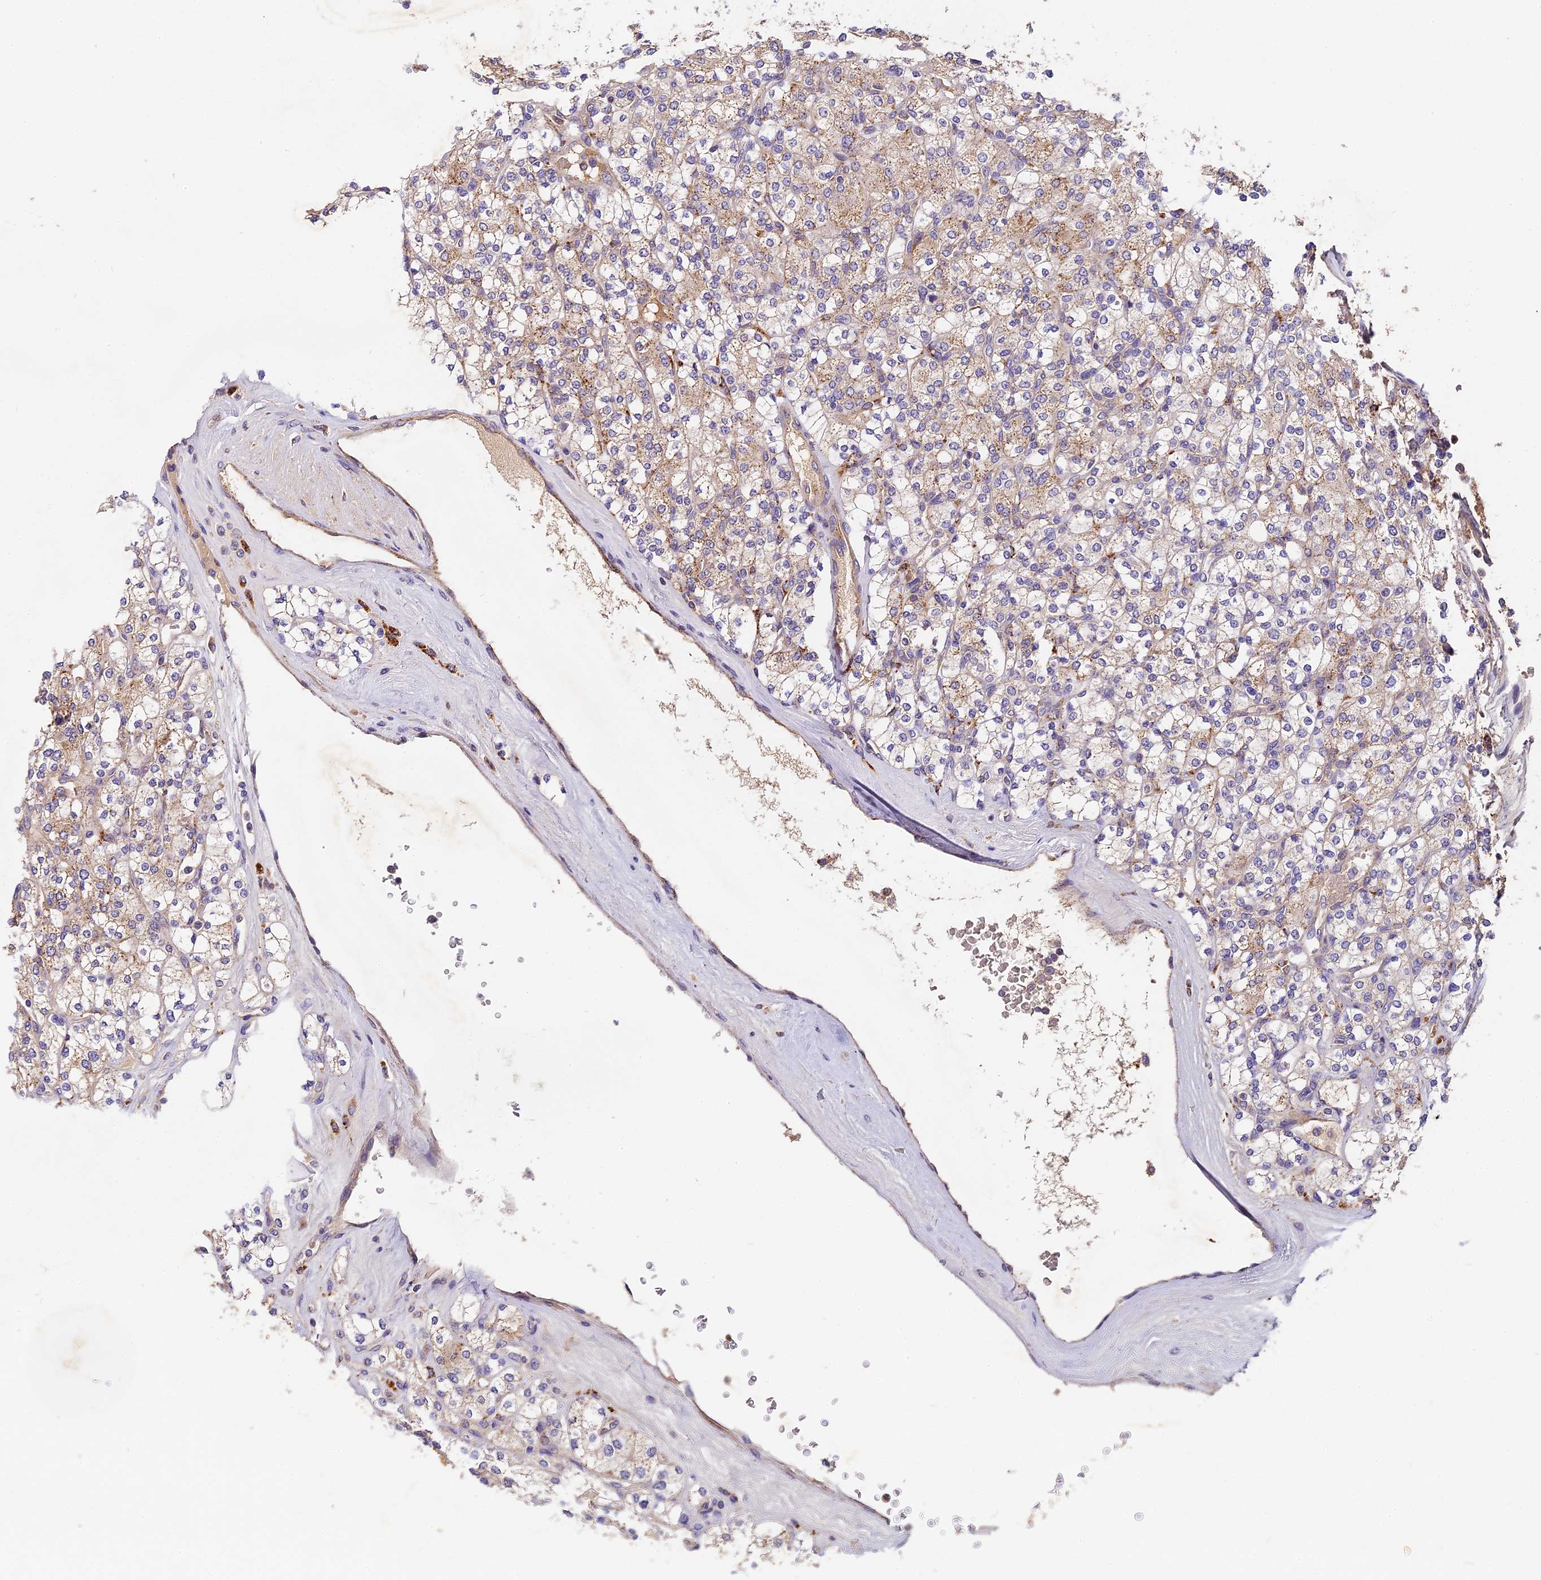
{"staining": {"intensity": "moderate", "quantity": "<25%", "location": "cytoplasmic/membranous"}, "tissue": "renal cancer", "cell_type": "Tumor cells", "image_type": "cancer", "snomed": [{"axis": "morphology", "description": "Adenocarcinoma, NOS"}, {"axis": "topography", "description": "Kidney"}], "caption": "The photomicrograph shows staining of renal cancer, revealing moderate cytoplasmic/membranous protein positivity (brown color) within tumor cells.", "gene": "COPE", "patient": {"sex": "male", "age": 77}}